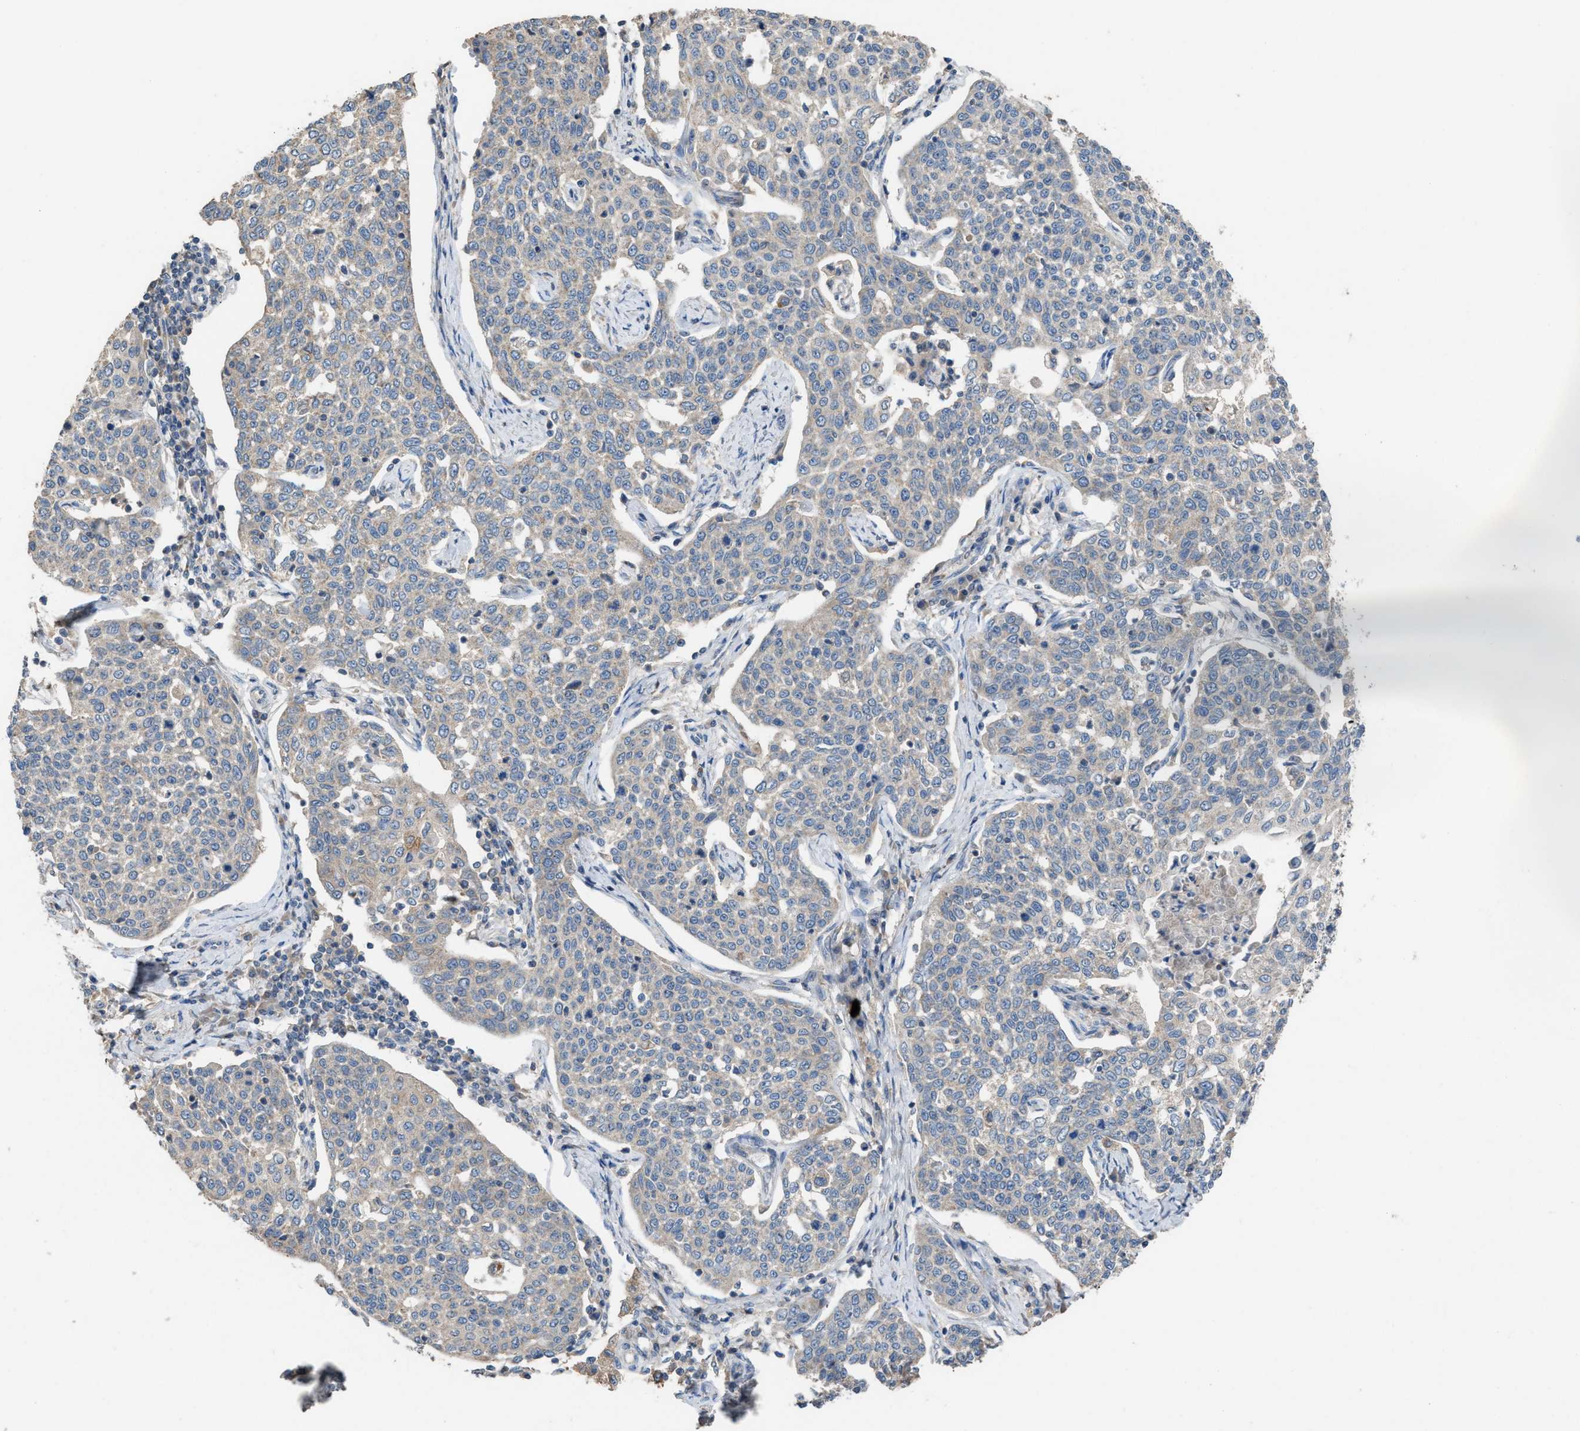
{"staining": {"intensity": "weak", "quantity": "<25%", "location": "cytoplasmic/membranous"}, "tissue": "cervical cancer", "cell_type": "Tumor cells", "image_type": "cancer", "snomed": [{"axis": "morphology", "description": "Squamous cell carcinoma, NOS"}, {"axis": "topography", "description": "Cervix"}], "caption": "This is an IHC histopathology image of human squamous cell carcinoma (cervical). There is no expression in tumor cells.", "gene": "TPK1", "patient": {"sex": "female", "age": 34}}